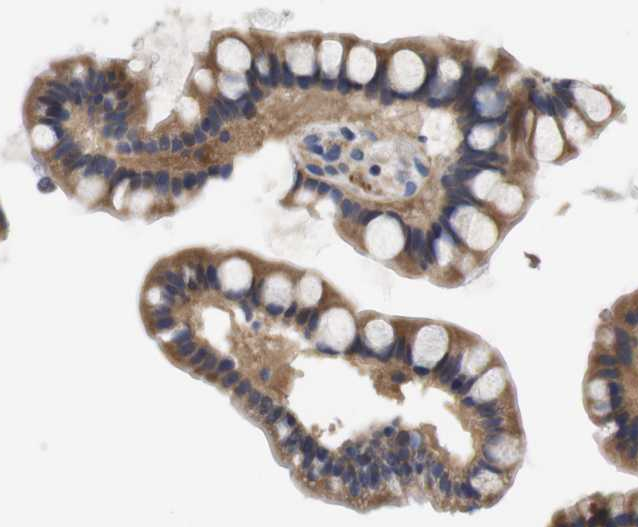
{"staining": {"intensity": "strong", "quantity": ">75%", "location": "cytoplasmic/membranous"}, "tissue": "small intestine", "cell_type": "Glandular cells", "image_type": "normal", "snomed": [{"axis": "morphology", "description": "Normal tissue, NOS"}, {"axis": "topography", "description": "Small intestine"}], "caption": "Immunohistochemical staining of unremarkable human small intestine reveals >75% levels of strong cytoplasmic/membranous protein staining in approximately >75% of glandular cells.", "gene": "SPRY3", "patient": {"sex": "female", "age": 84}}